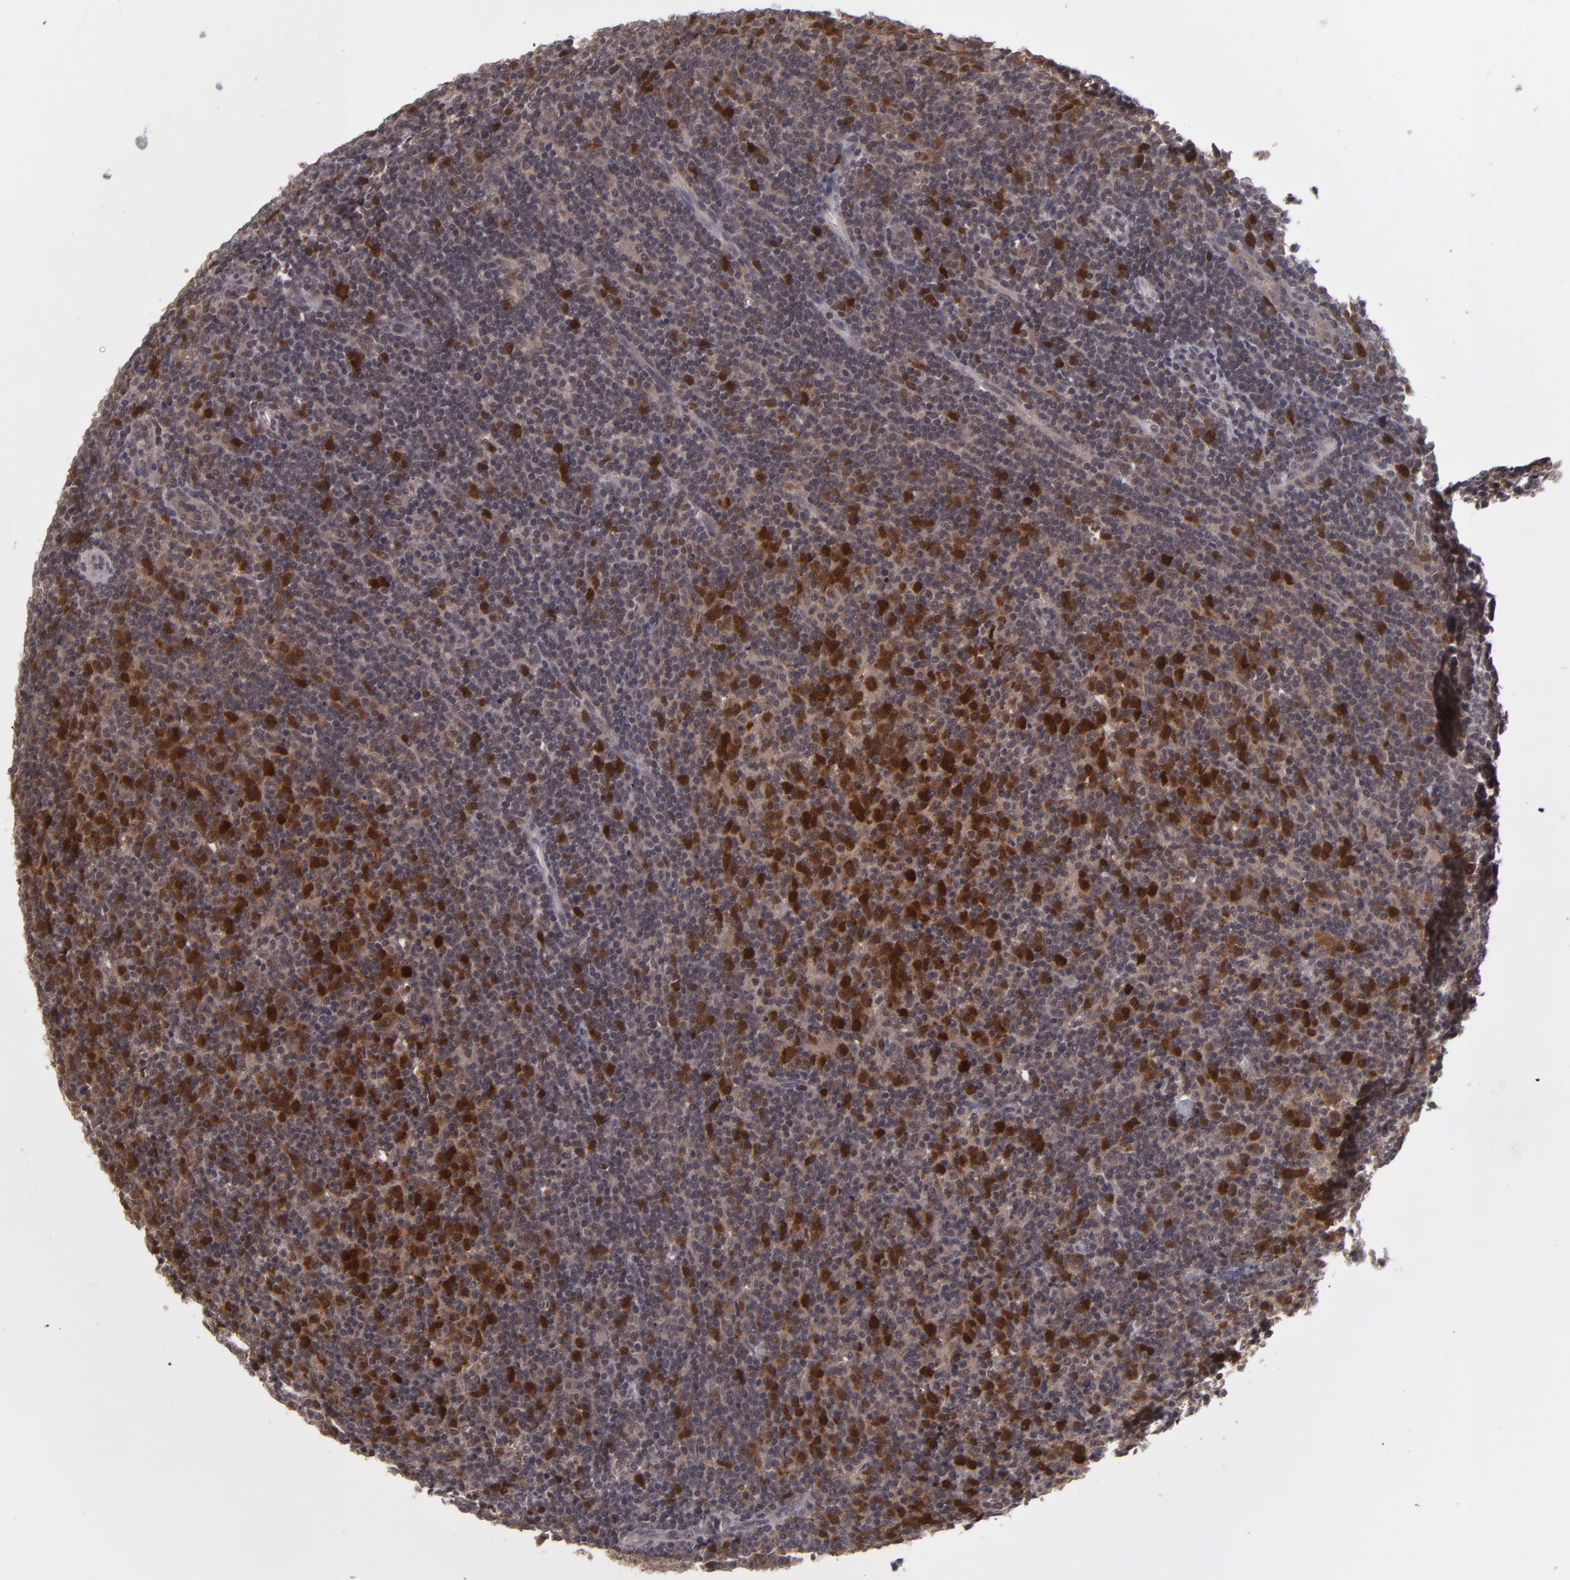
{"staining": {"intensity": "moderate", "quantity": ">75%", "location": "cytoplasmic/membranous,nuclear"}, "tissue": "lymphoma", "cell_type": "Tumor cells", "image_type": "cancer", "snomed": [{"axis": "morphology", "description": "Malignant lymphoma, non-Hodgkin's type, Low grade"}, {"axis": "topography", "description": "Lymph node"}], "caption": "Malignant lymphoma, non-Hodgkin's type (low-grade) was stained to show a protein in brown. There is medium levels of moderate cytoplasmic/membranous and nuclear positivity in about >75% of tumor cells.", "gene": "TYMS", "patient": {"sex": "male", "age": 70}}